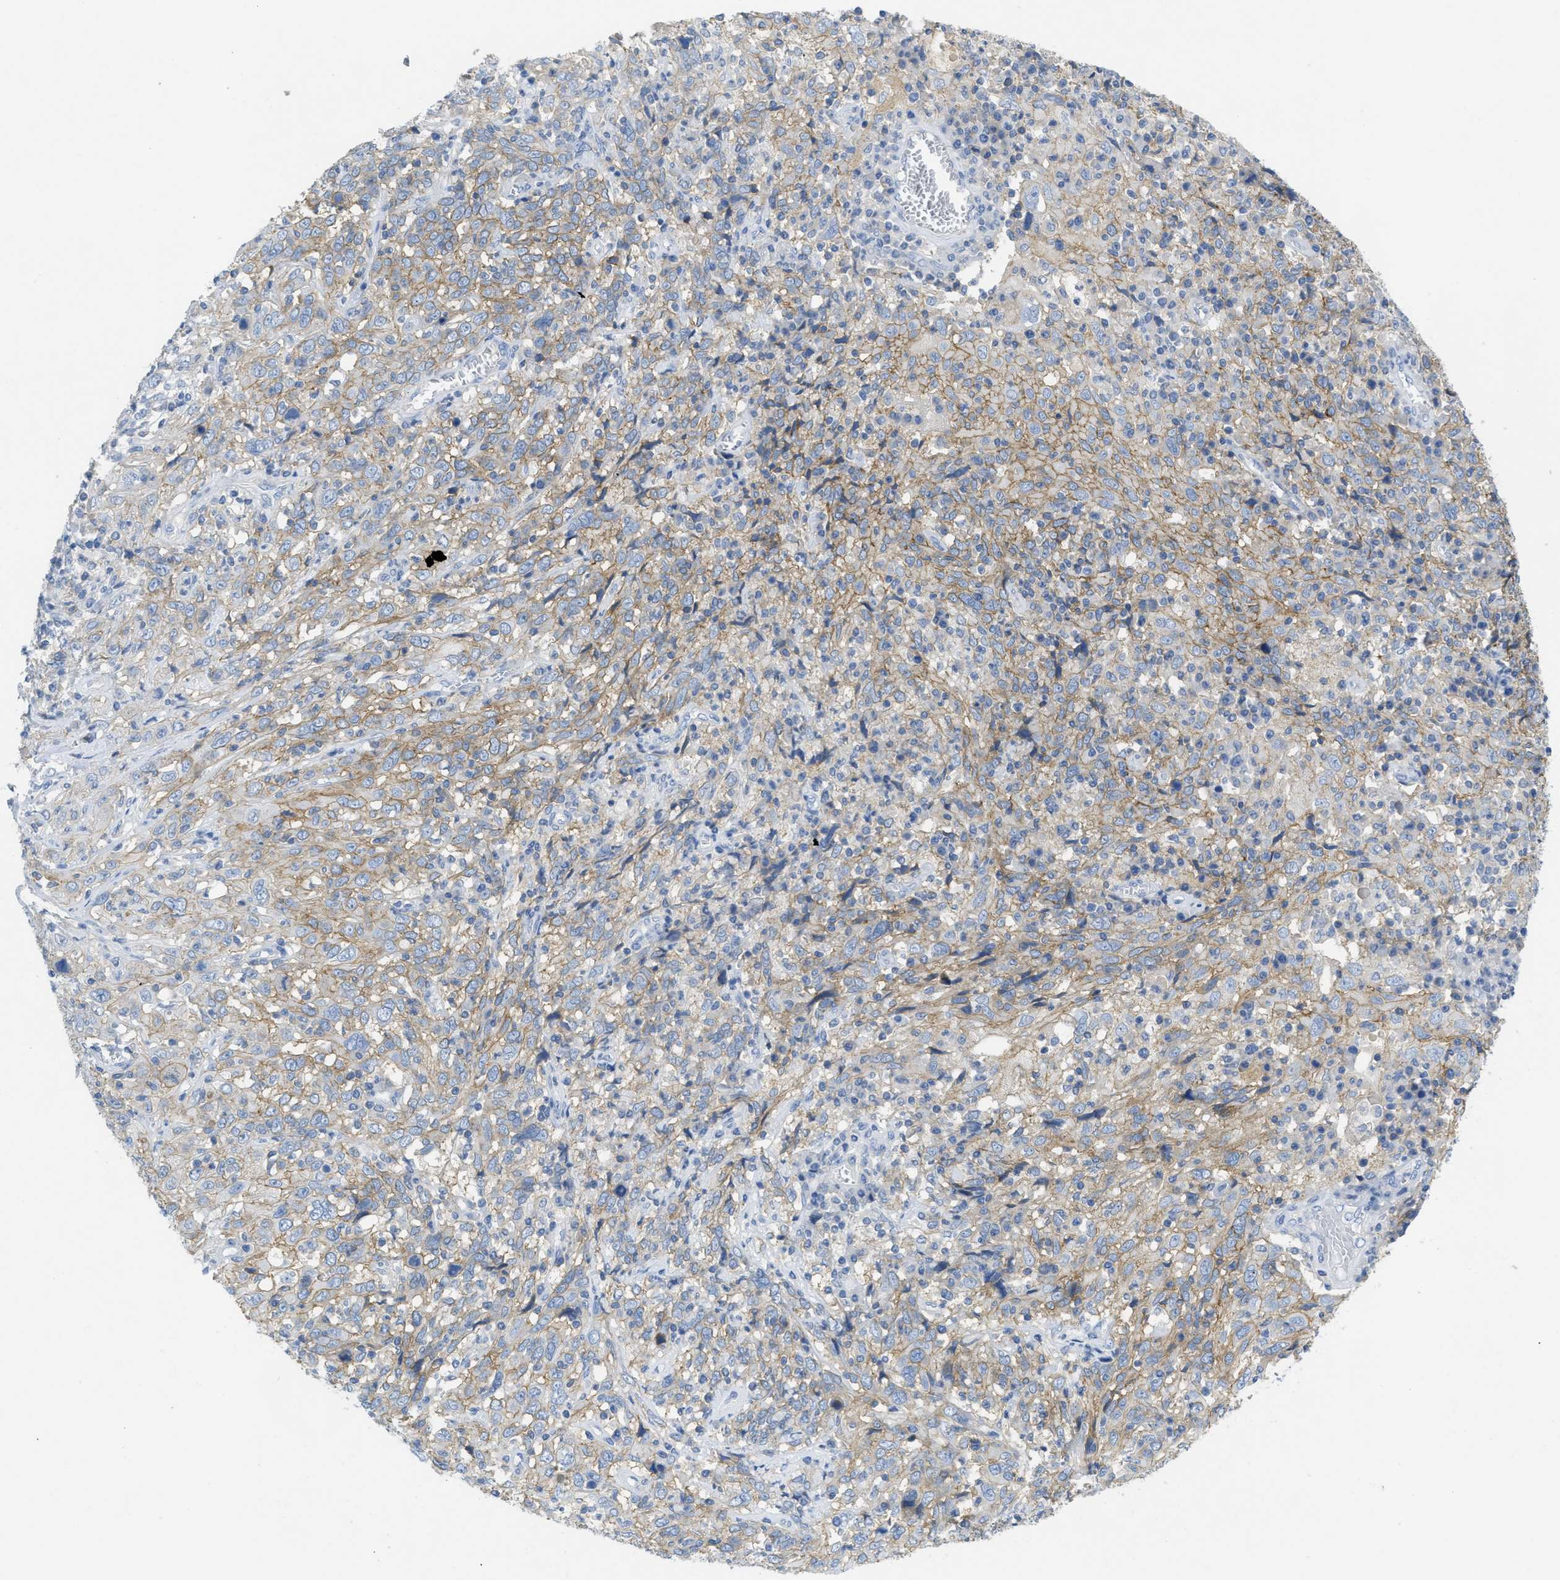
{"staining": {"intensity": "moderate", "quantity": "25%-75%", "location": "cytoplasmic/membranous"}, "tissue": "cervical cancer", "cell_type": "Tumor cells", "image_type": "cancer", "snomed": [{"axis": "morphology", "description": "Squamous cell carcinoma, NOS"}, {"axis": "topography", "description": "Cervix"}], "caption": "Immunohistochemistry (IHC) staining of cervical cancer (squamous cell carcinoma), which reveals medium levels of moderate cytoplasmic/membranous expression in approximately 25%-75% of tumor cells indicating moderate cytoplasmic/membranous protein positivity. The staining was performed using DAB (brown) for protein detection and nuclei were counterstained in hematoxylin (blue).", "gene": "CNNM4", "patient": {"sex": "female", "age": 46}}